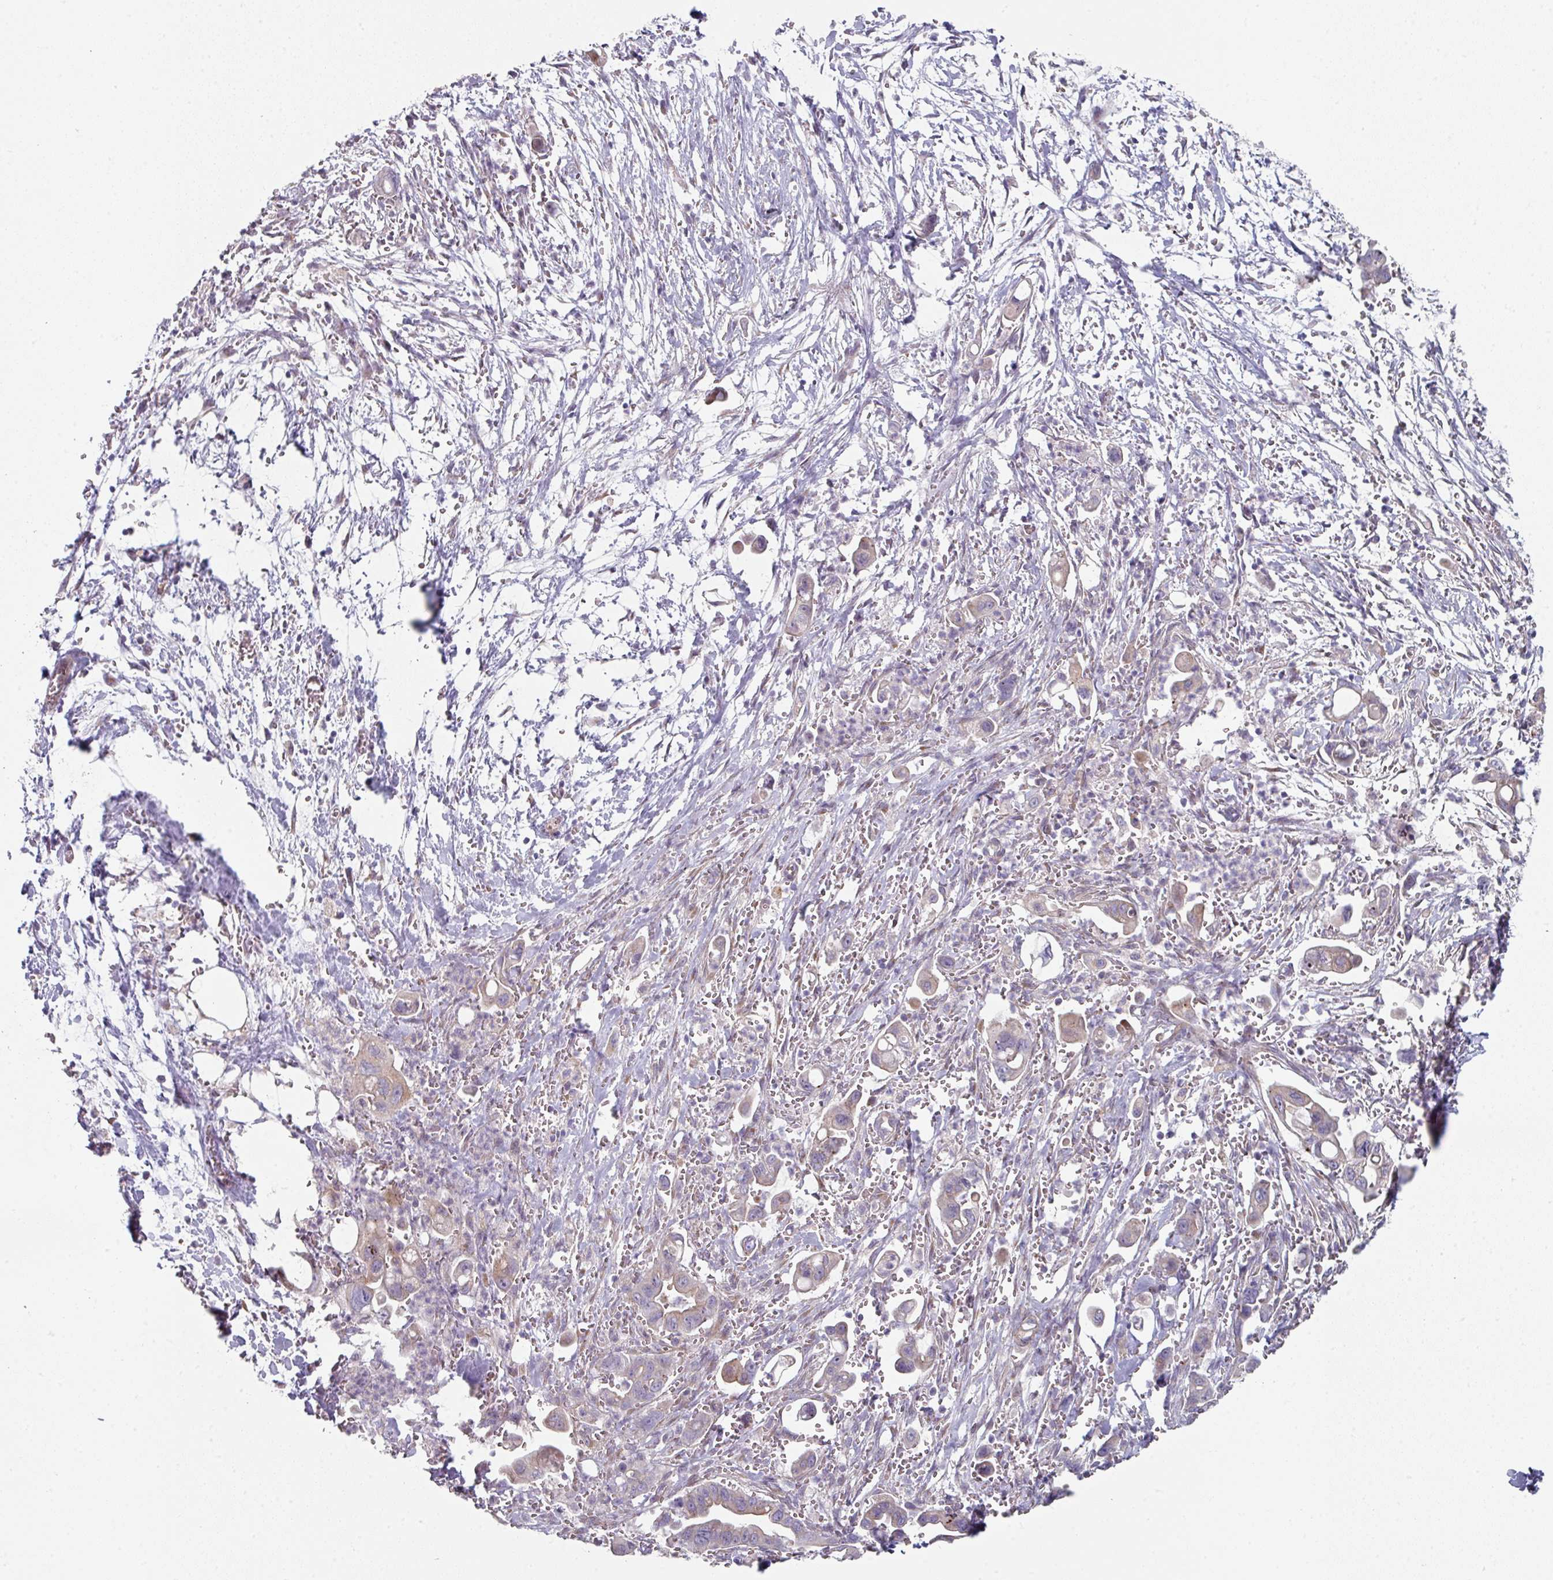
{"staining": {"intensity": "weak", "quantity": "<25%", "location": "cytoplasmic/membranous"}, "tissue": "pancreatic cancer", "cell_type": "Tumor cells", "image_type": "cancer", "snomed": [{"axis": "morphology", "description": "Adenocarcinoma, NOS"}, {"axis": "topography", "description": "Pancreas"}], "caption": "Human pancreatic adenocarcinoma stained for a protein using immunohistochemistry (IHC) demonstrates no positivity in tumor cells.", "gene": "WSB2", "patient": {"sex": "male", "age": 61}}